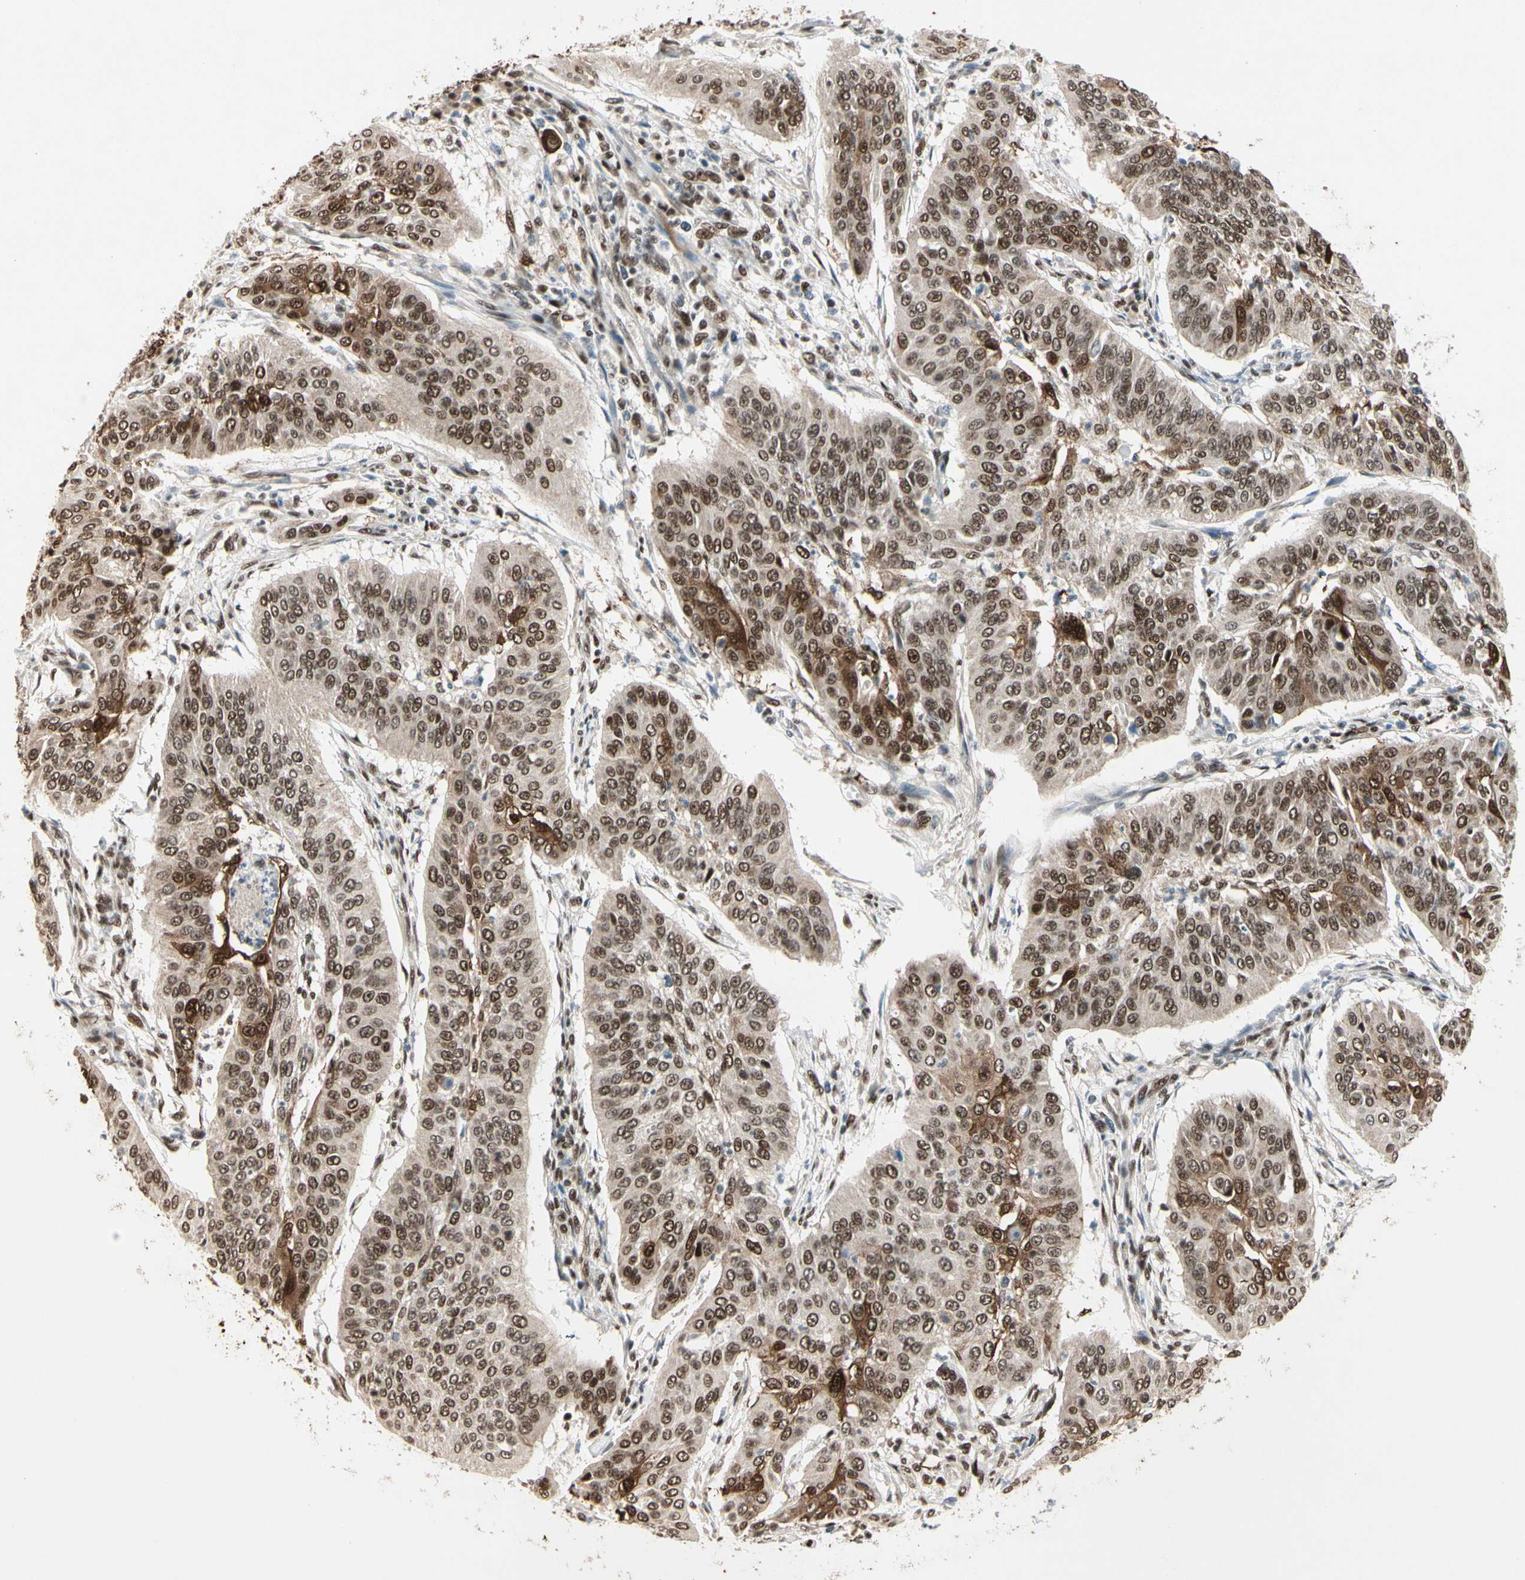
{"staining": {"intensity": "moderate", "quantity": ">75%", "location": "nuclear"}, "tissue": "cervical cancer", "cell_type": "Tumor cells", "image_type": "cancer", "snomed": [{"axis": "morphology", "description": "Normal tissue, NOS"}, {"axis": "morphology", "description": "Squamous cell carcinoma, NOS"}, {"axis": "topography", "description": "Cervix"}], "caption": "There is medium levels of moderate nuclear positivity in tumor cells of cervical squamous cell carcinoma, as demonstrated by immunohistochemical staining (brown color).", "gene": "CHAMP1", "patient": {"sex": "female", "age": 39}}